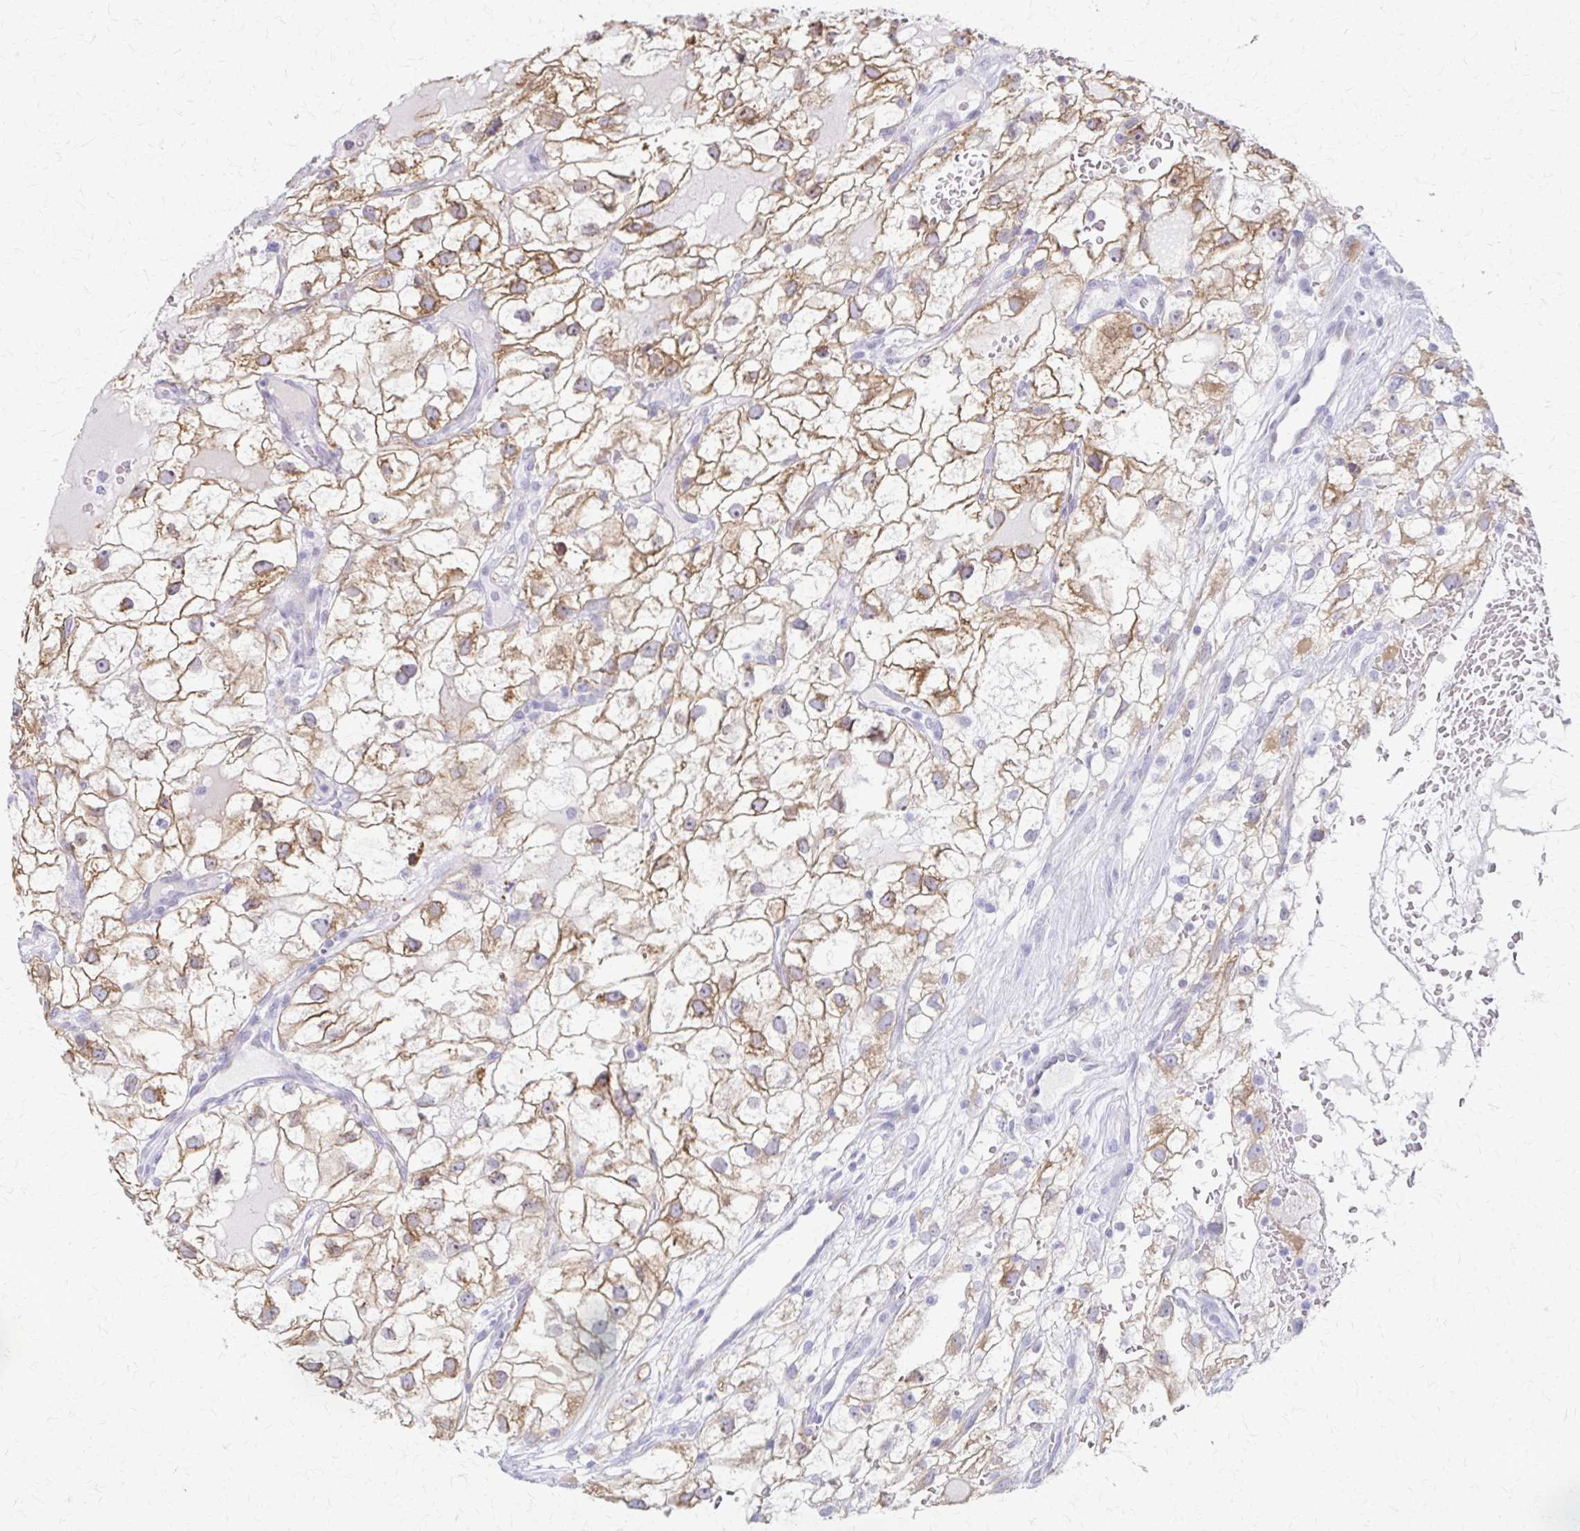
{"staining": {"intensity": "moderate", "quantity": ">75%", "location": "cytoplasmic/membranous"}, "tissue": "renal cancer", "cell_type": "Tumor cells", "image_type": "cancer", "snomed": [{"axis": "morphology", "description": "Adenocarcinoma, NOS"}, {"axis": "topography", "description": "Kidney"}], "caption": "Renal adenocarcinoma stained with DAB immunohistochemistry (IHC) exhibits medium levels of moderate cytoplasmic/membranous staining in approximately >75% of tumor cells. (DAB (3,3'-diaminobenzidine) IHC with brightfield microscopy, high magnification).", "gene": "CYB5A", "patient": {"sex": "male", "age": 59}}